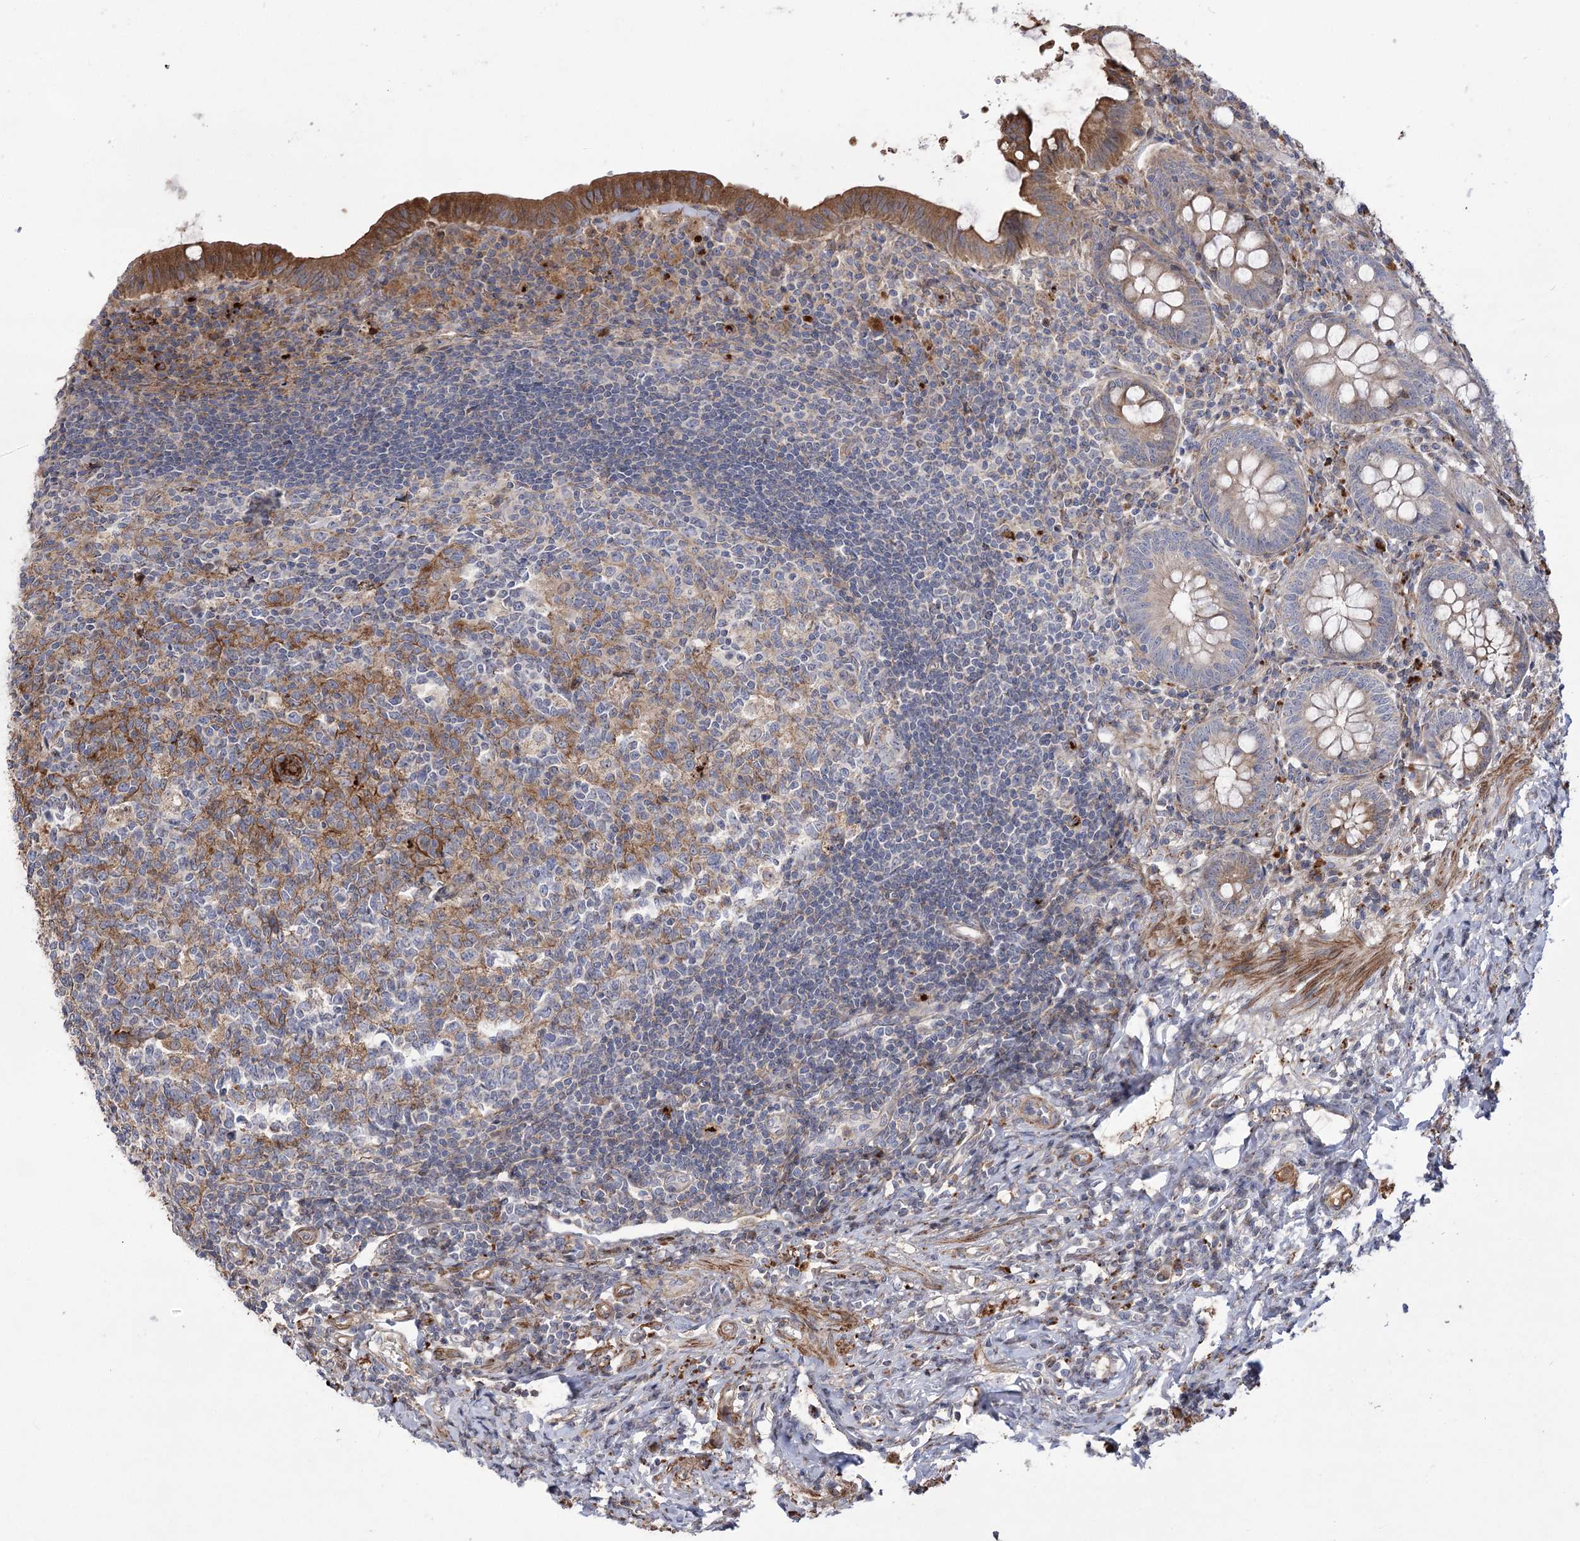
{"staining": {"intensity": "moderate", "quantity": "25%-75%", "location": "cytoplasmic/membranous"}, "tissue": "appendix", "cell_type": "Glandular cells", "image_type": "normal", "snomed": [{"axis": "morphology", "description": "Normal tissue, NOS"}, {"axis": "topography", "description": "Appendix"}], "caption": "High-magnification brightfield microscopy of normal appendix stained with DAB (3,3'-diaminobenzidine) (brown) and counterstained with hematoxylin (blue). glandular cells exhibit moderate cytoplasmic/membranous staining is identified in approximately25%-75% of cells. The staining is performed using DAB brown chromogen to label protein expression. The nuclei are counter-stained blue using hematoxylin.", "gene": "RNF24", "patient": {"sex": "female", "age": 54}}